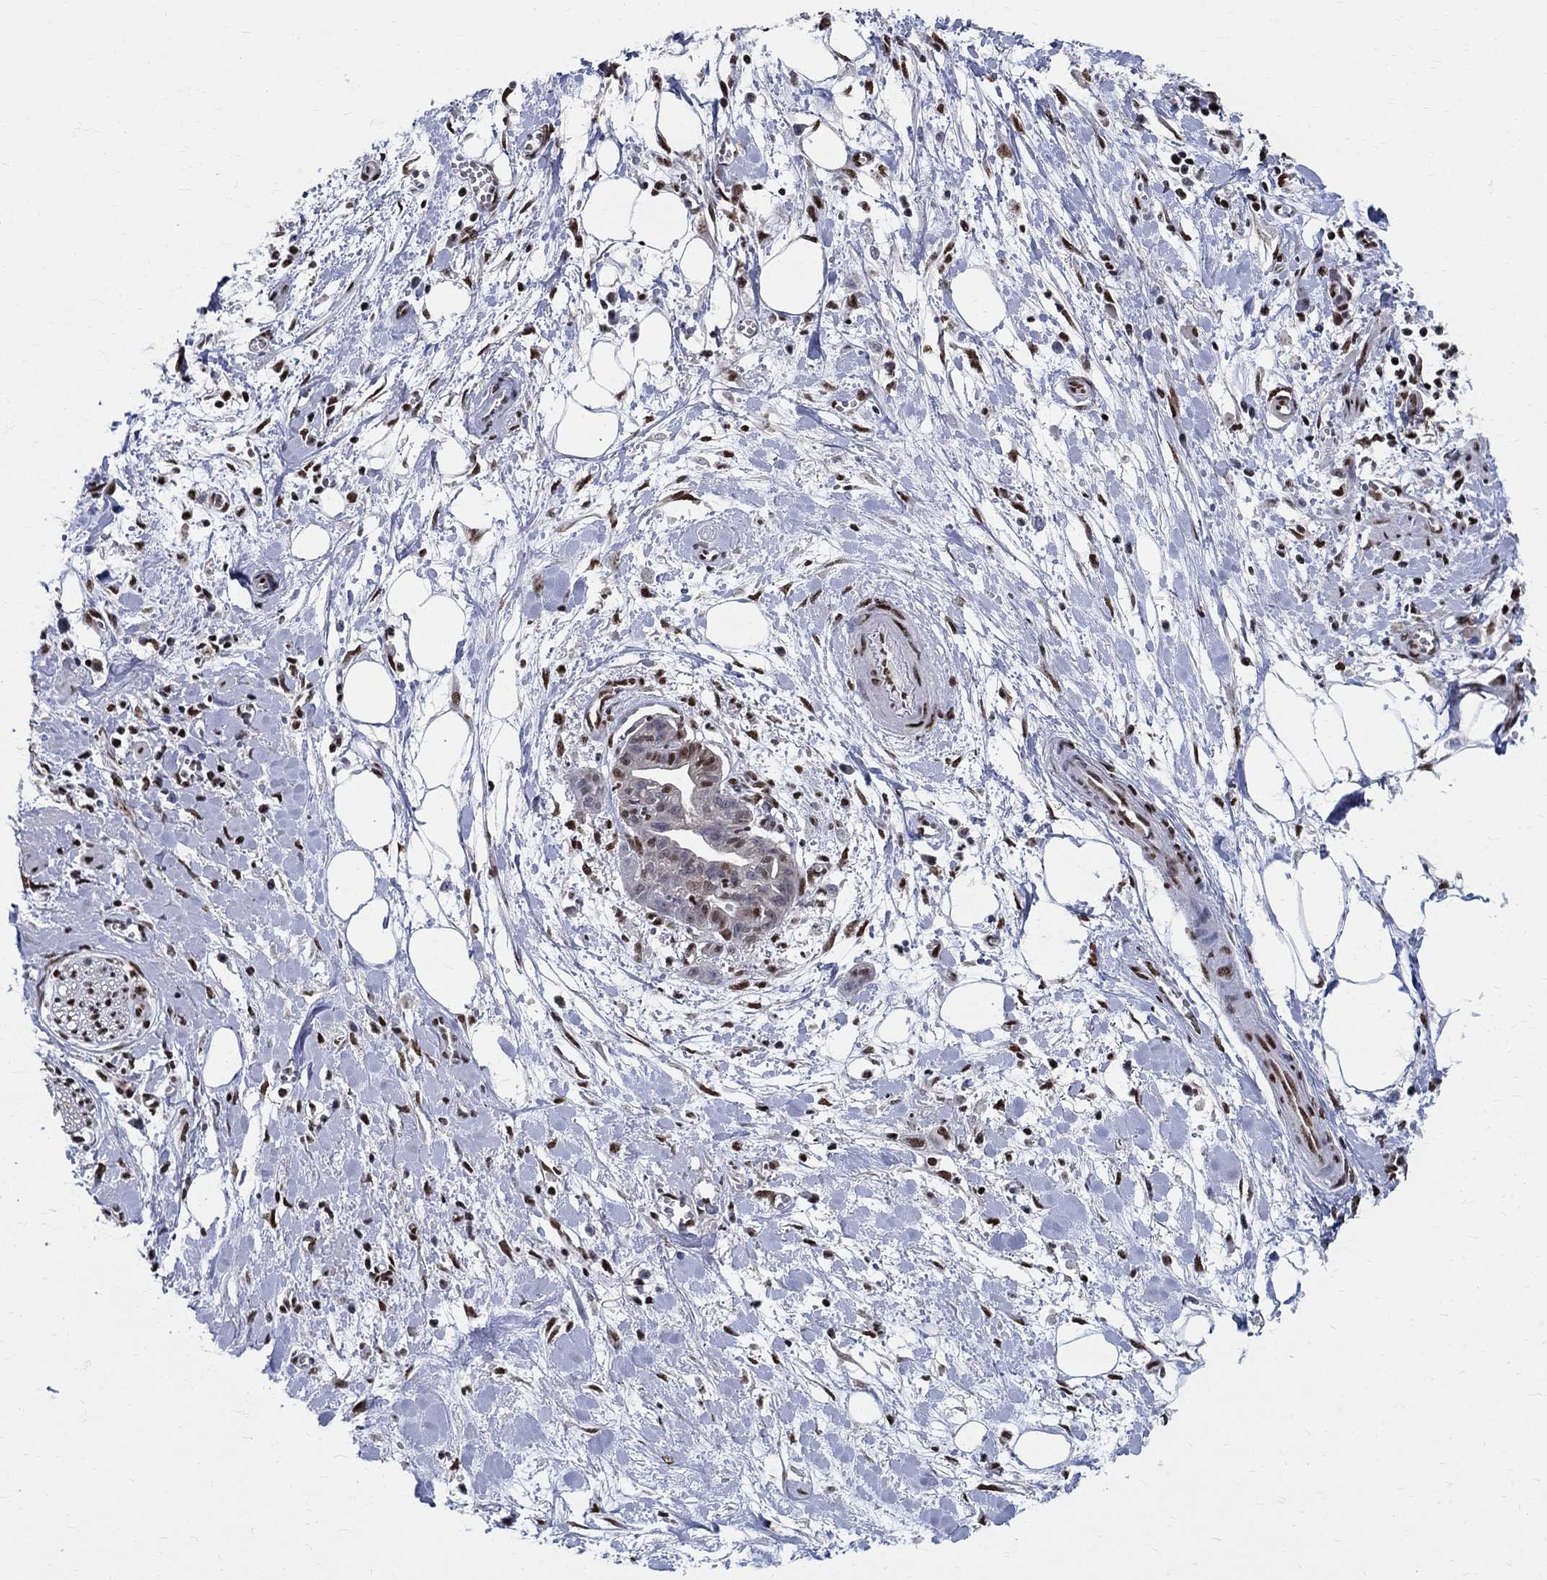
{"staining": {"intensity": "moderate", "quantity": "25%-75%", "location": "nuclear"}, "tissue": "pancreatic cancer", "cell_type": "Tumor cells", "image_type": "cancer", "snomed": [{"axis": "morphology", "description": "Normal tissue, NOS"}, {"axis": "morphology", "description": "Adenocarcinoma, NOS"}, {"axis": "topography", "description": "Lymph node"}, {"axis": "topography", "description": "Pancreas"}], "caption": "A brown stain labels moderate nuclear expression of a protein in human adenocarcinoma (pancreatic) tumor cells. Using DAB (brown) and hematoxylin (blue) stains, captured at high magnification using brightfield microscopy.", "gene": "FBXO16", "patient": {"sex": "female", "age": 58}}